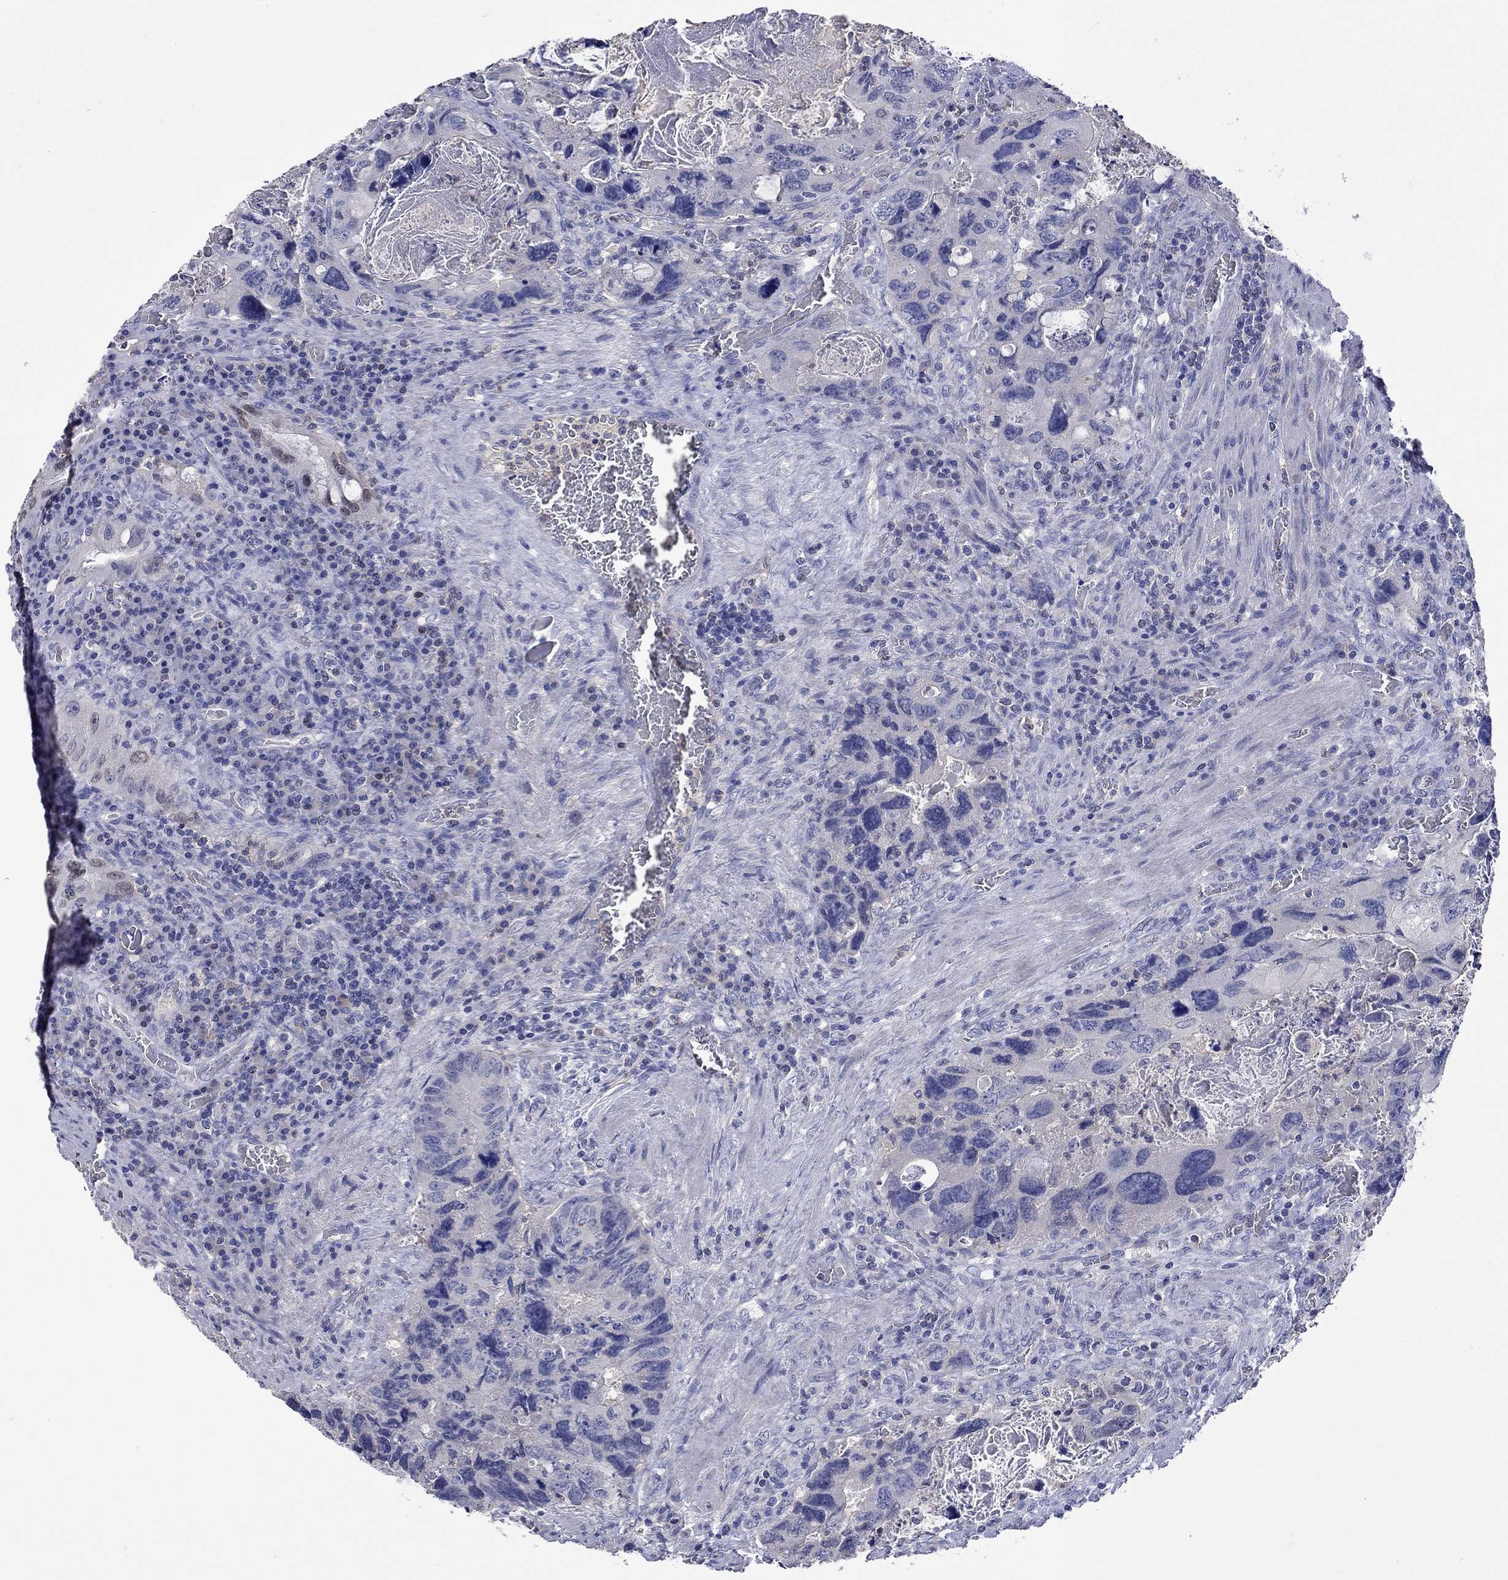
{"staining": {"intensity": "weak", "quantity": "<25%", "location": "nuclear"}, "tissue": "colorectal cancer", "cell_type": "Tumor cells", "image_type": "cancer", "snomed": [{"axis": "morphology", "description": "Adenocarcinoma, NOS"}, {"axis": "topography", "description": "Rectum"}], "caption": "Colorectal adenocarcinoma stained for a protein using IHC demonstrates no staining tumor cells.", "gene": "LRFN4", "patient": {"sex": "male", "age": 62}}